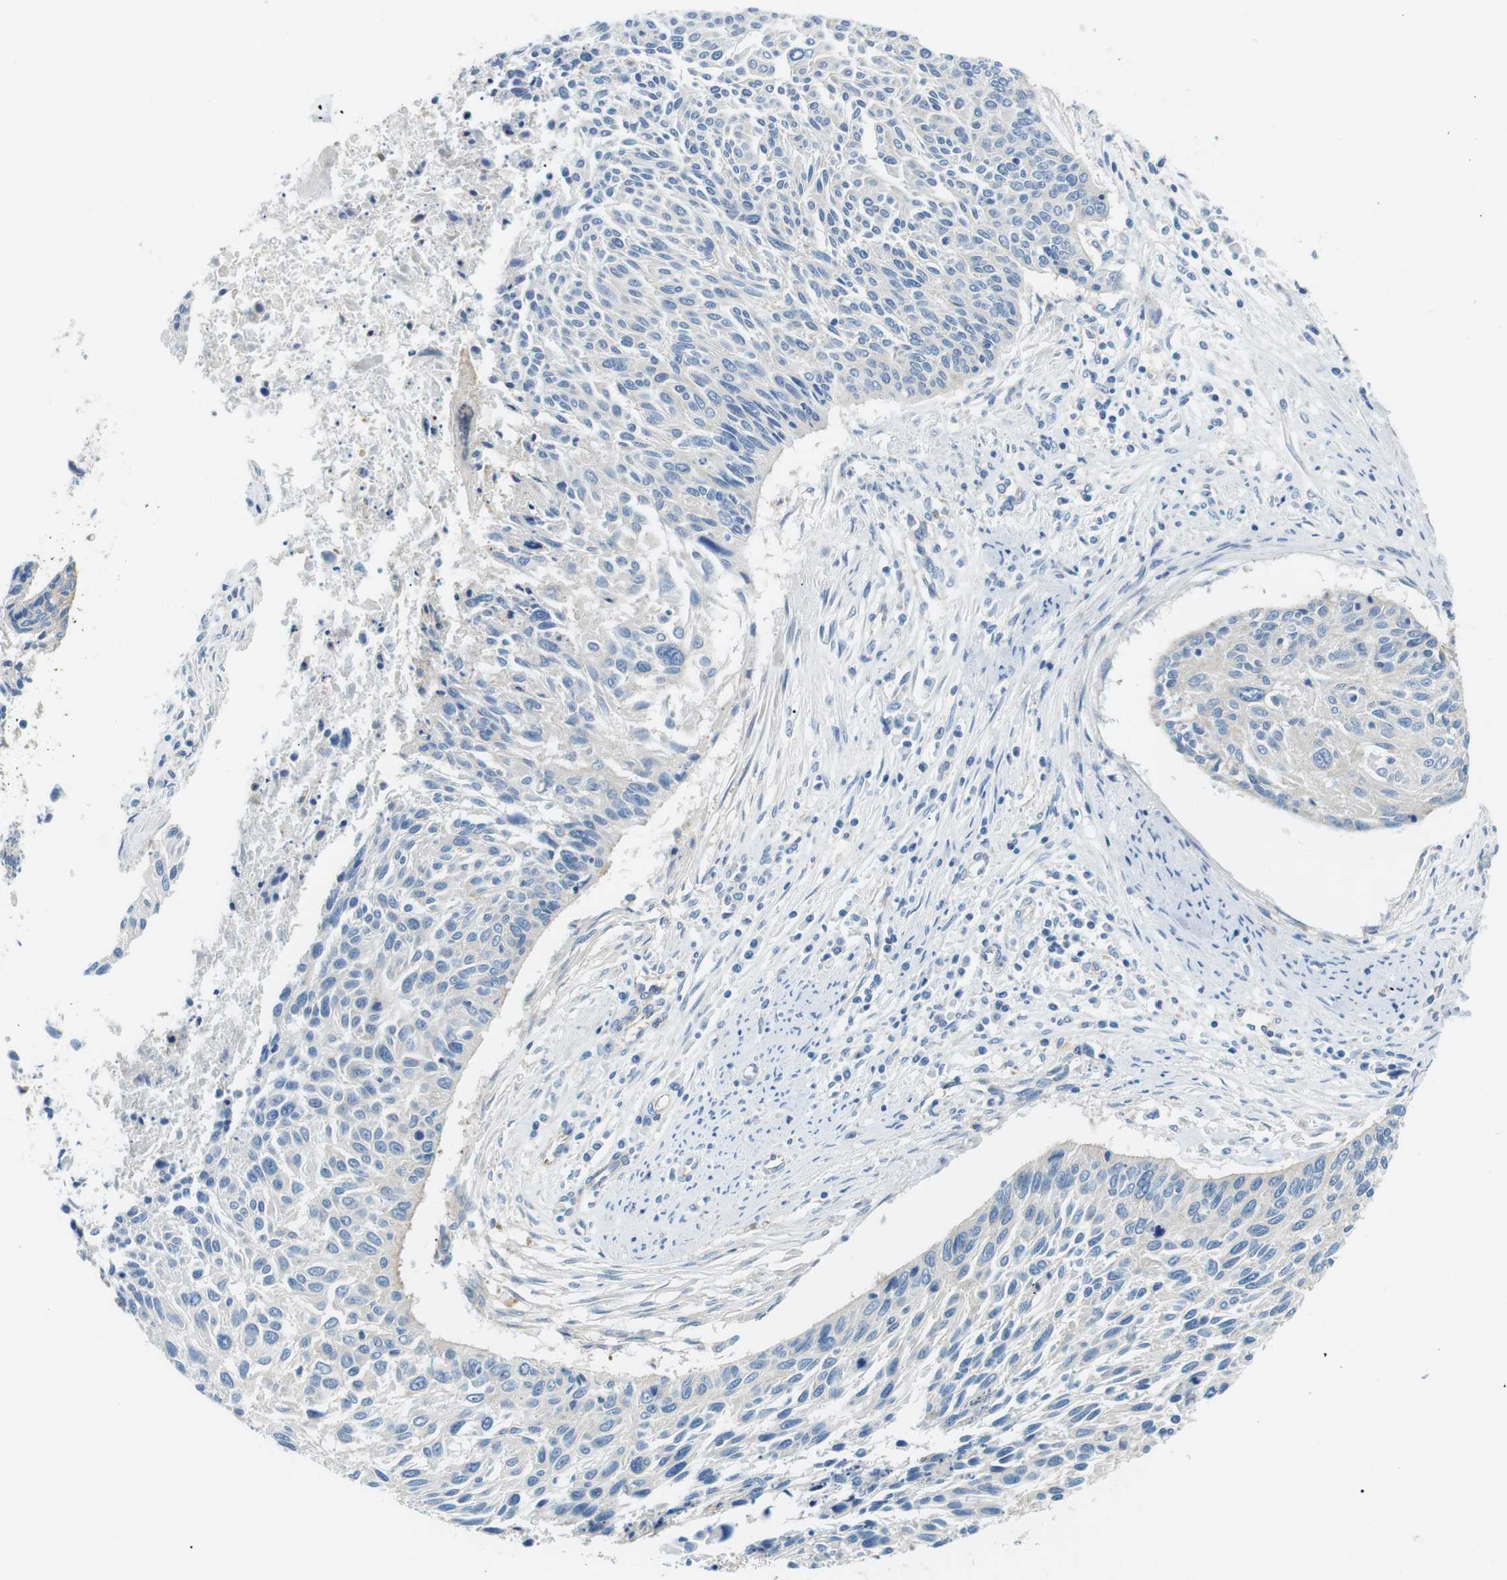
{"staining": {"intensity": "negative", "quantity": "none", "location": "none"}, "tissue": "cervical cancer", "cell_type": "Tumor cells", "image_type": "cancer", "snomed": [{"axis": "morphology", "description": "Squamous cell carcinoma, NOS"}, {"axis": "topography", "description": "Cervix"}], "caption": "Immunohistochemistry (IHC) of cervical cancer (squamous cell carcinoma) displays no positivity in tumor cells.", "gene": "ADCY10", "patient": {"sex": "female", "age": 55}}